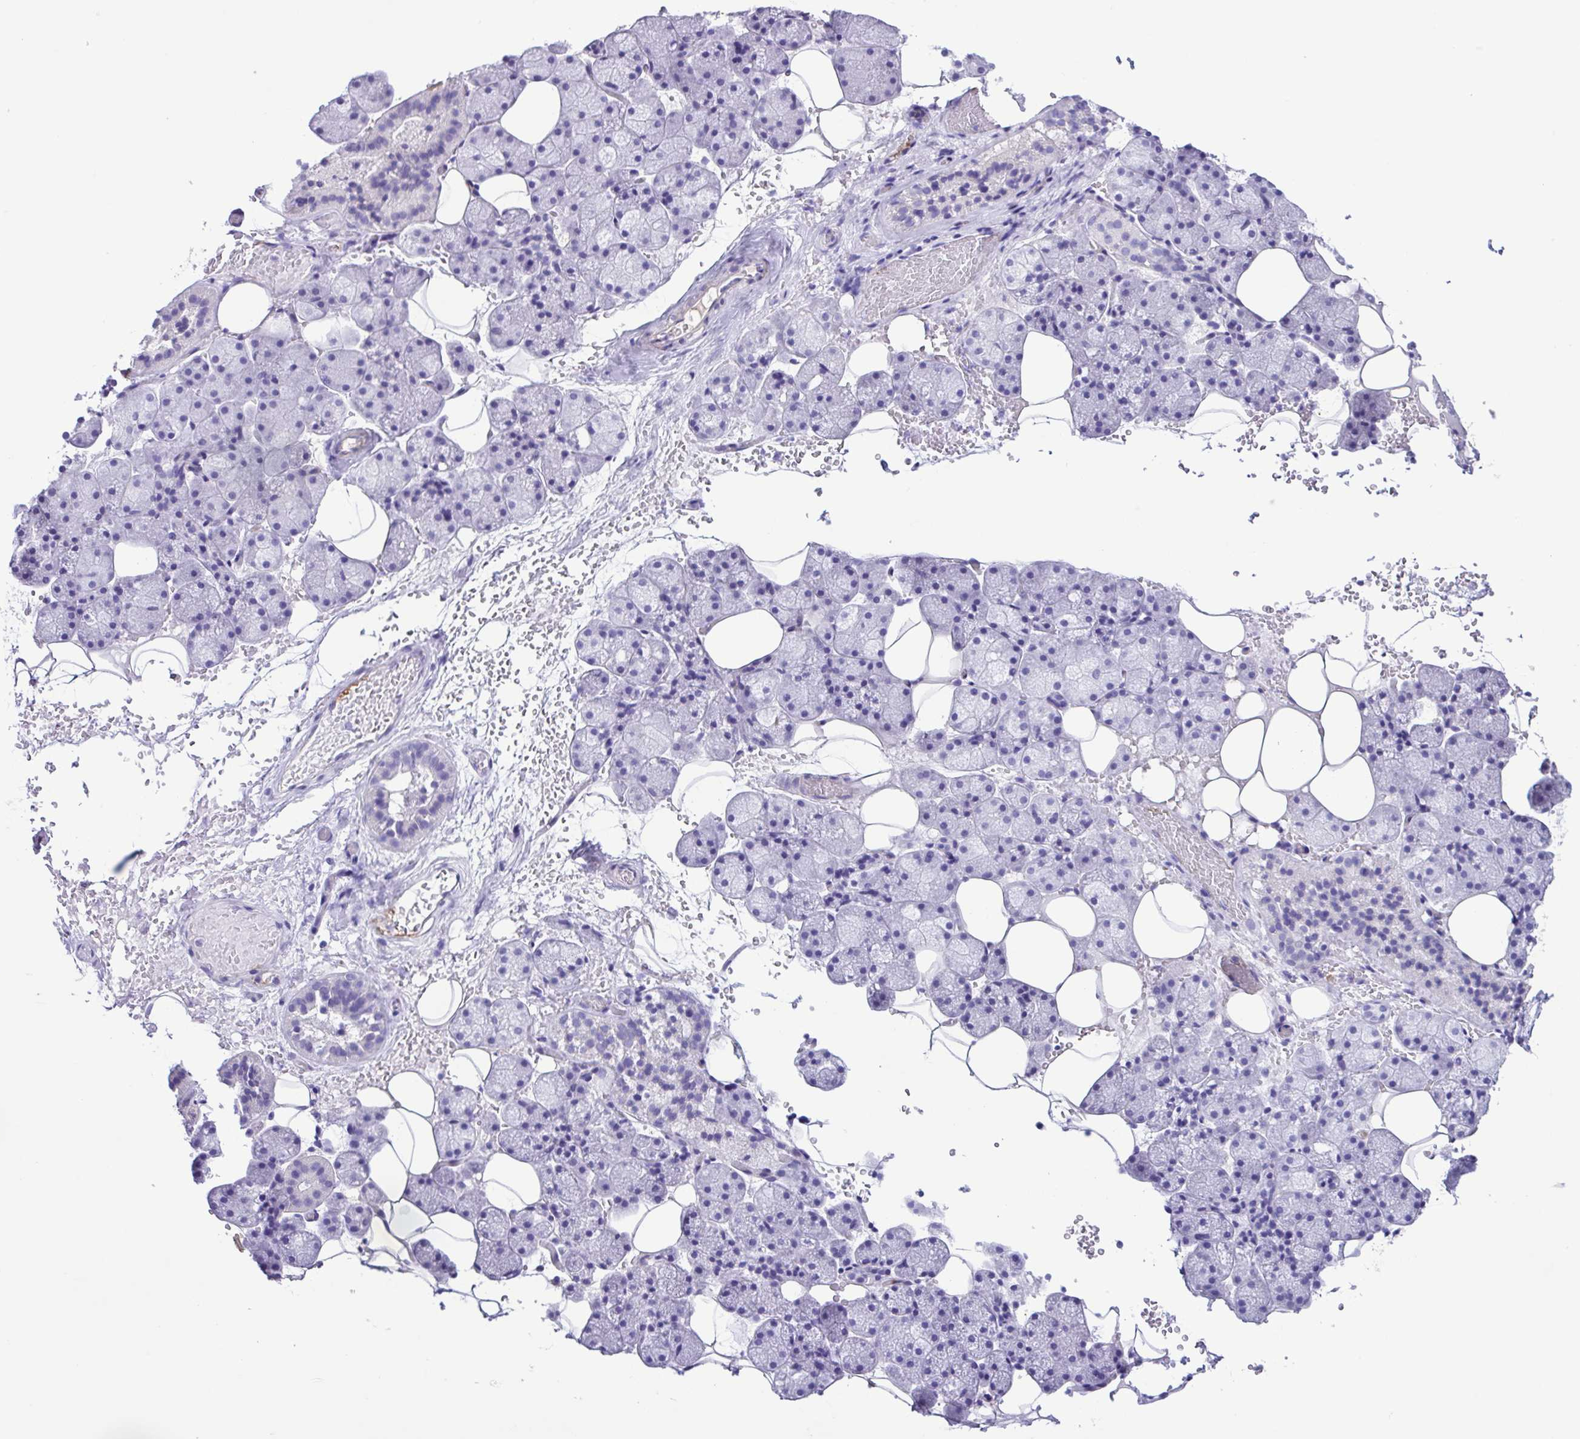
{"staining": {"intensity": "negative", "quantity": "none", "location": "none"}, "tissue": "salivary gland", "cell_type": "Glandular cells", "image_type": "normal", "snomed": [{"axis": "morphology", "description": "Normal tissue, NOS"}, {"axis": "topography", "description": "Salivary gland"}, {"axis": "topography", "description": "Peripheral nerve tissue"}], "caption": "Glandular cells show no significant staining in unremarkable salivary gland.", "gene": "CYP11B1", "patient": {"sex": "male", "age": 38}}